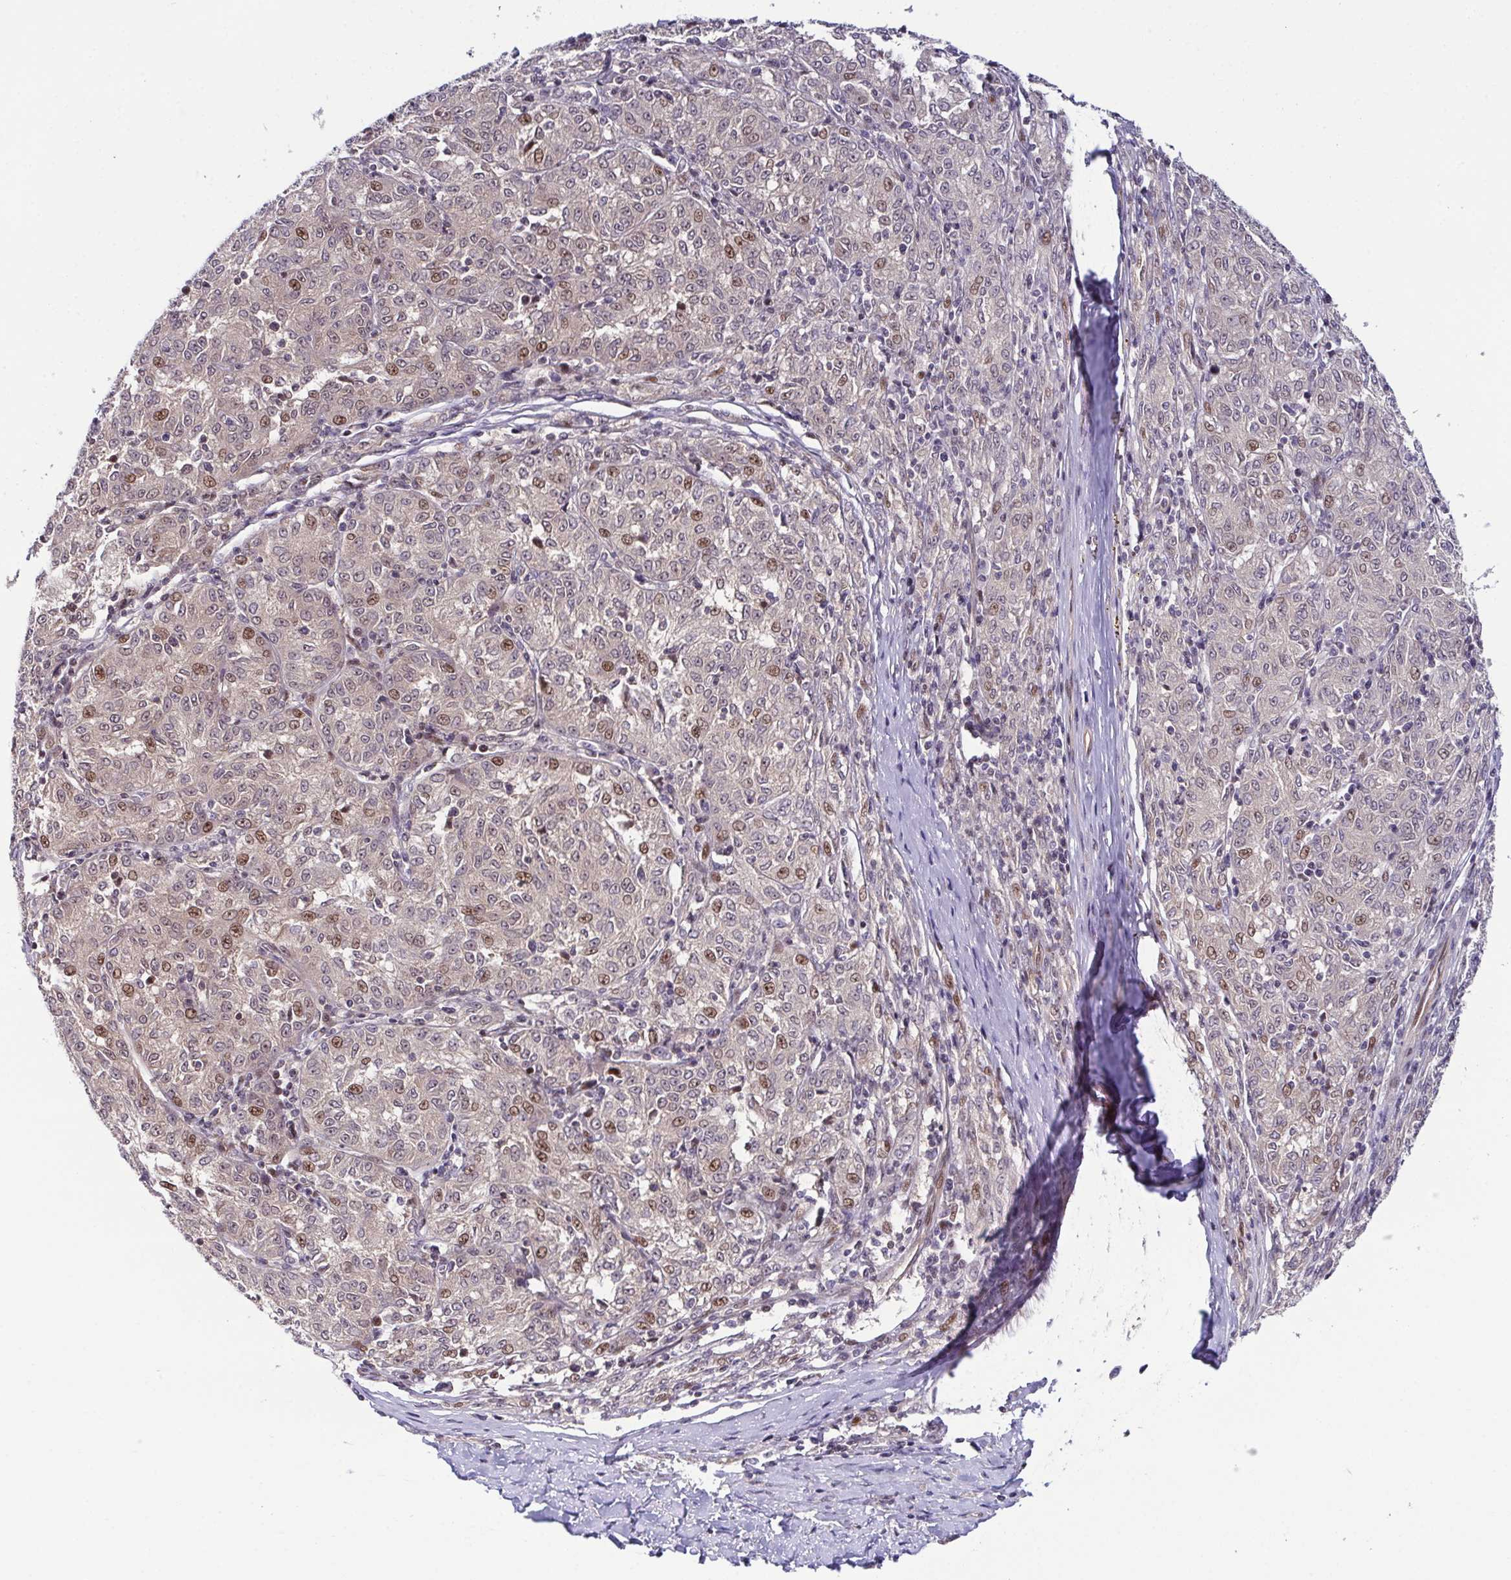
{"staining": {"intensity": "moderate", "quantity": "<25%", "location": "nuclear"}, "tissue": "melanoma", "cell_type": "Tumor cells", "image_type": "cancer", "snomed": [{"axis": "morphology", "description": "Malignant melanoma, NOS"}, {"axis": "topography", "description": "Skin"}], "caption": "Protein expression analysis of human malignant melanoma reveals moderate nuclear expression in approximately <25% of tumor cells.", "gene": "DNAJB1", "patient": {"sex": "female", "age": 72}}